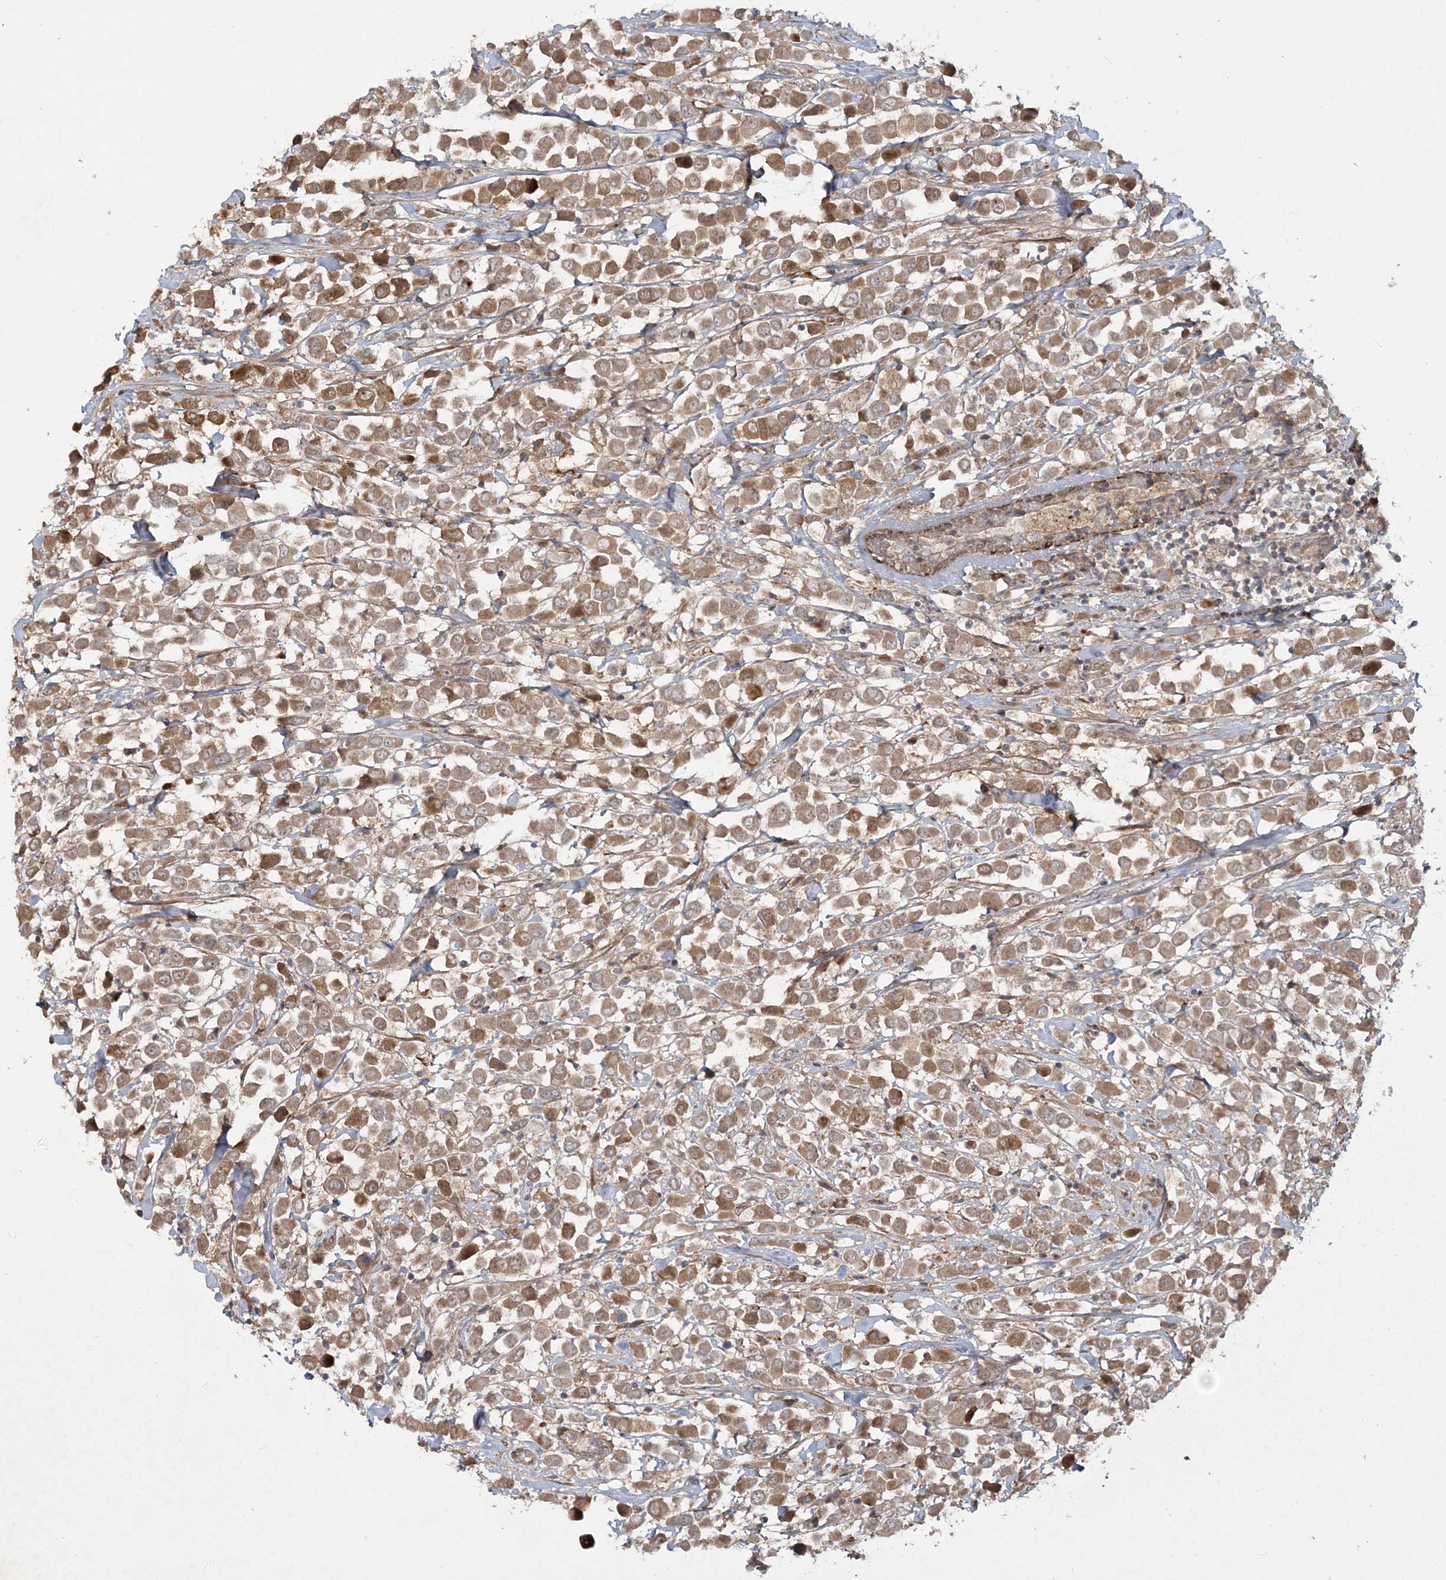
{"staining": {"intensity": "moderate", "quantity": ">75%", "location": "cytoplasmic/membranous"}, "tissue": "breast cancer", "cell_type": "Tumor cells", "image_type": "cancer", "snomed": [{"axis": "morphology", "description": "Duct carcinoma"}, {"axis": "topography", "description": "Breast"}], "caption": "A high-resolution micrograph shows immunohistochemistry (IHC) staining of infiltrating ductal carcinoma (breast), which shows moderate cytoplasmic/membranous positivity in approximately >75% of tumor cells.", "gene": "MOCS2", "patient": {"sex": "female", "age": 61}}